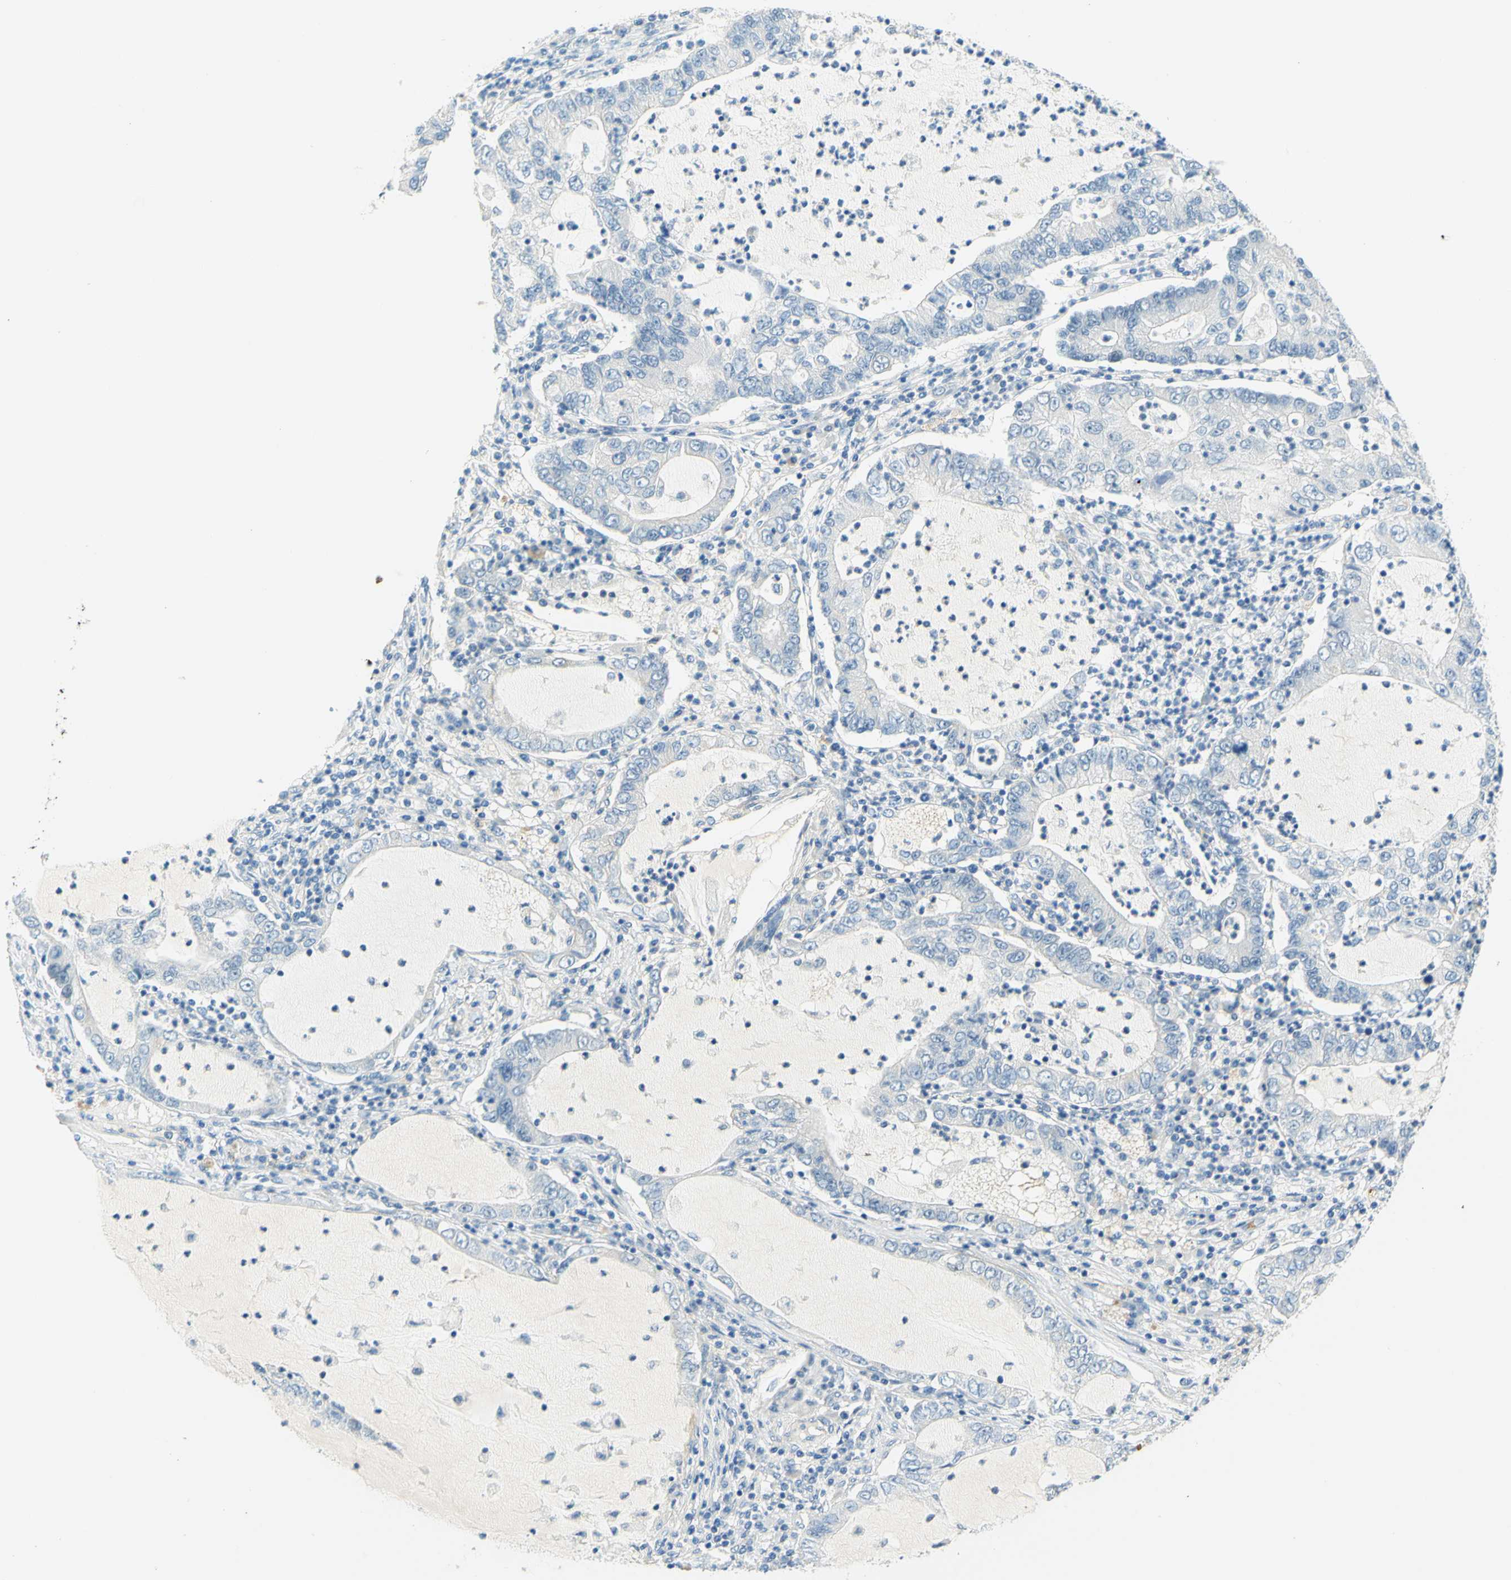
{"staining": {"intensity": "negative", "quantity": "none", "location": "none"}, "tissue": "lung cancer", "cell_type": "Tumor cells", "image_type": "cancer", "snomed": [{"axis": "morphology", "description": "Adenocarcinoma, NOS"}, {"axis": "topography", "description": "Lung"}], "caption": "This photomicrograph is of lung cancer stained with immunohistochemistry (IHC) to label a protein in brown with the nuclei are counter-stained blue. There is no expression in tumor cells.", "gene": "ENTREP2", "patient": {"sex": "female", "age": 51}}